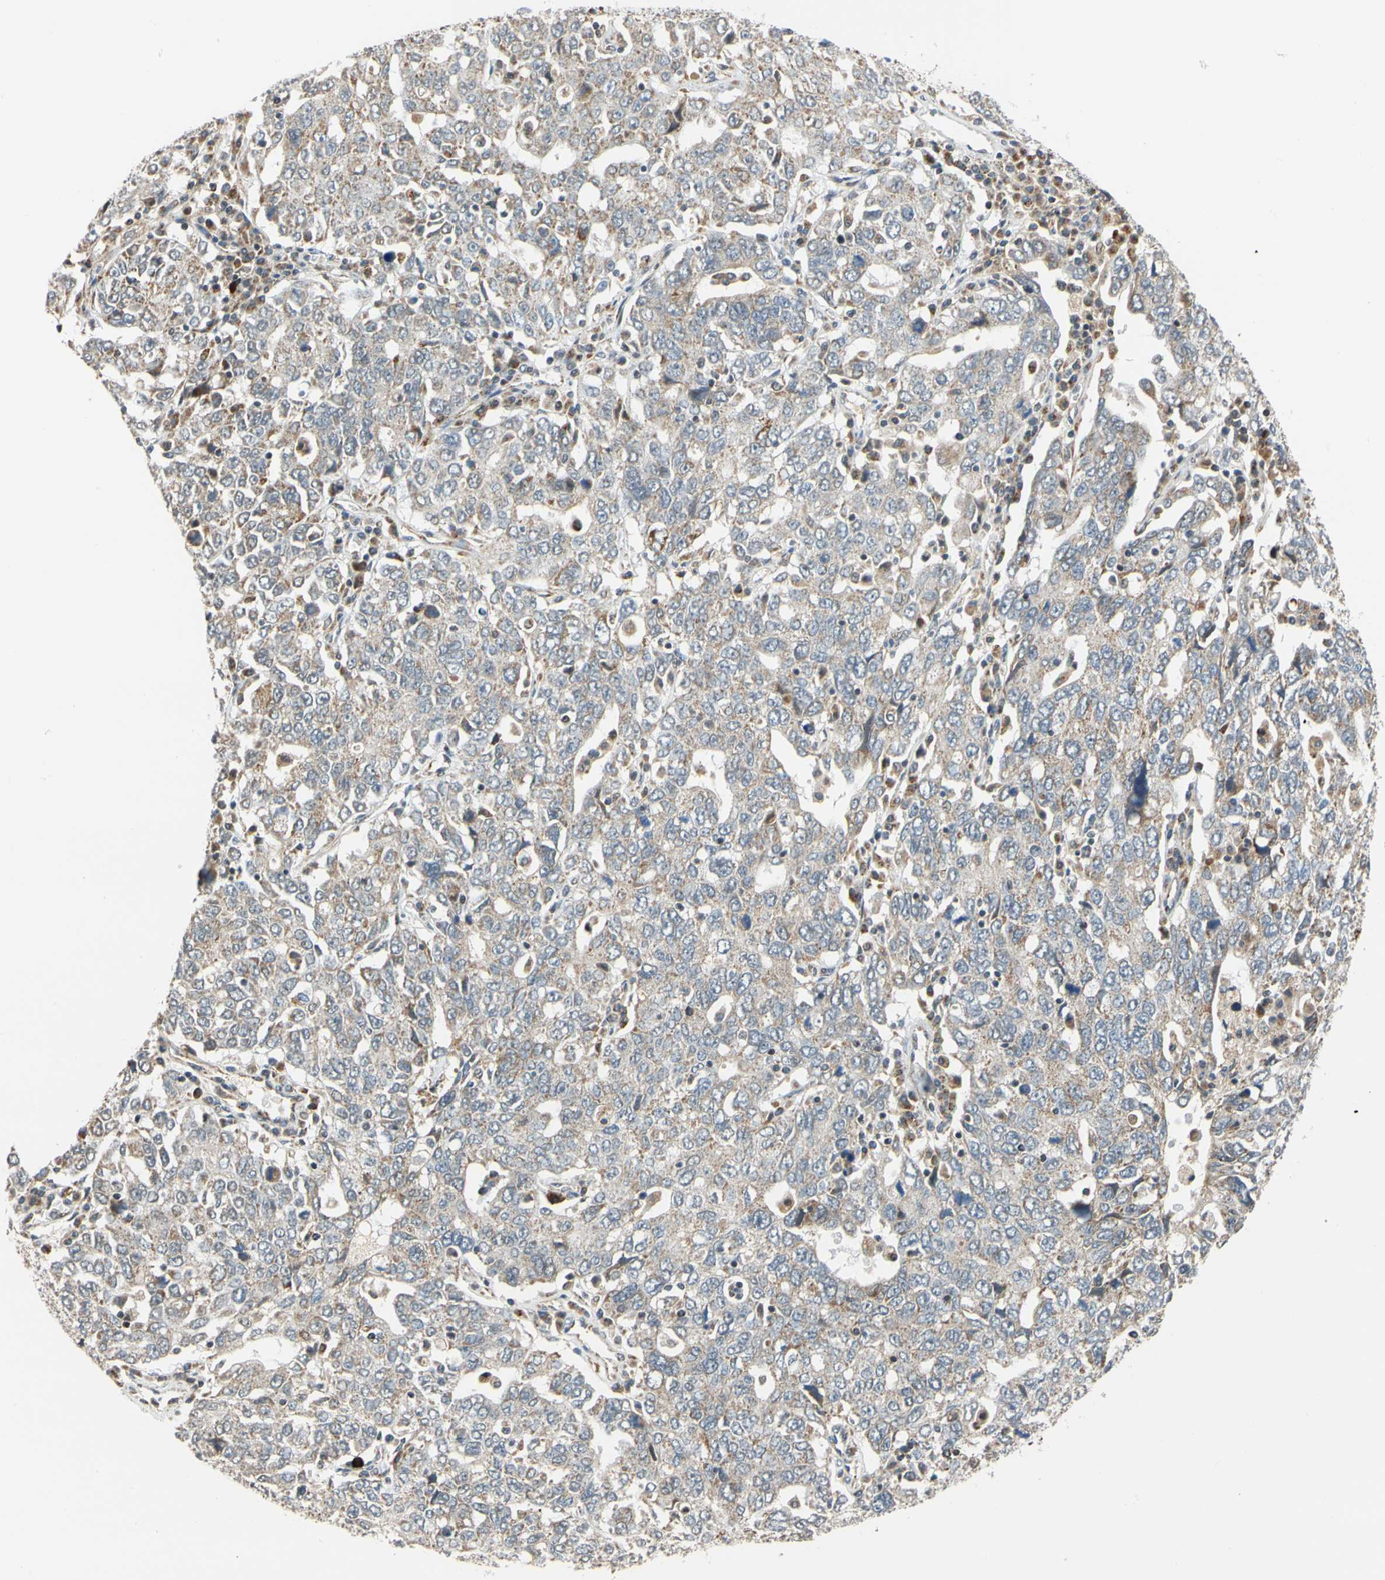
{"staining": {"intensity": "weak", "quantity": "25%-75%", "location": "cytoplasmic/membranous"}, "tissue": "ovarian cancer", "cell_type": "Tumor cells", "image_type": "cancer", "snomed": [{"axis": "morphology", "description": "Carcinoma, endometroid"}, {"axis": "topography", "description": "Ovary"}], "caption": "Immunohistochemistry (IHC) of human ovarian cancer (endometroid carcinoma) shows low levels of weak cytoplasmic/membranous expression in approximately 25%-75% of tumor cells.", "gene": "SFXN3", "patient": {"sex": "female", "age": 62}}